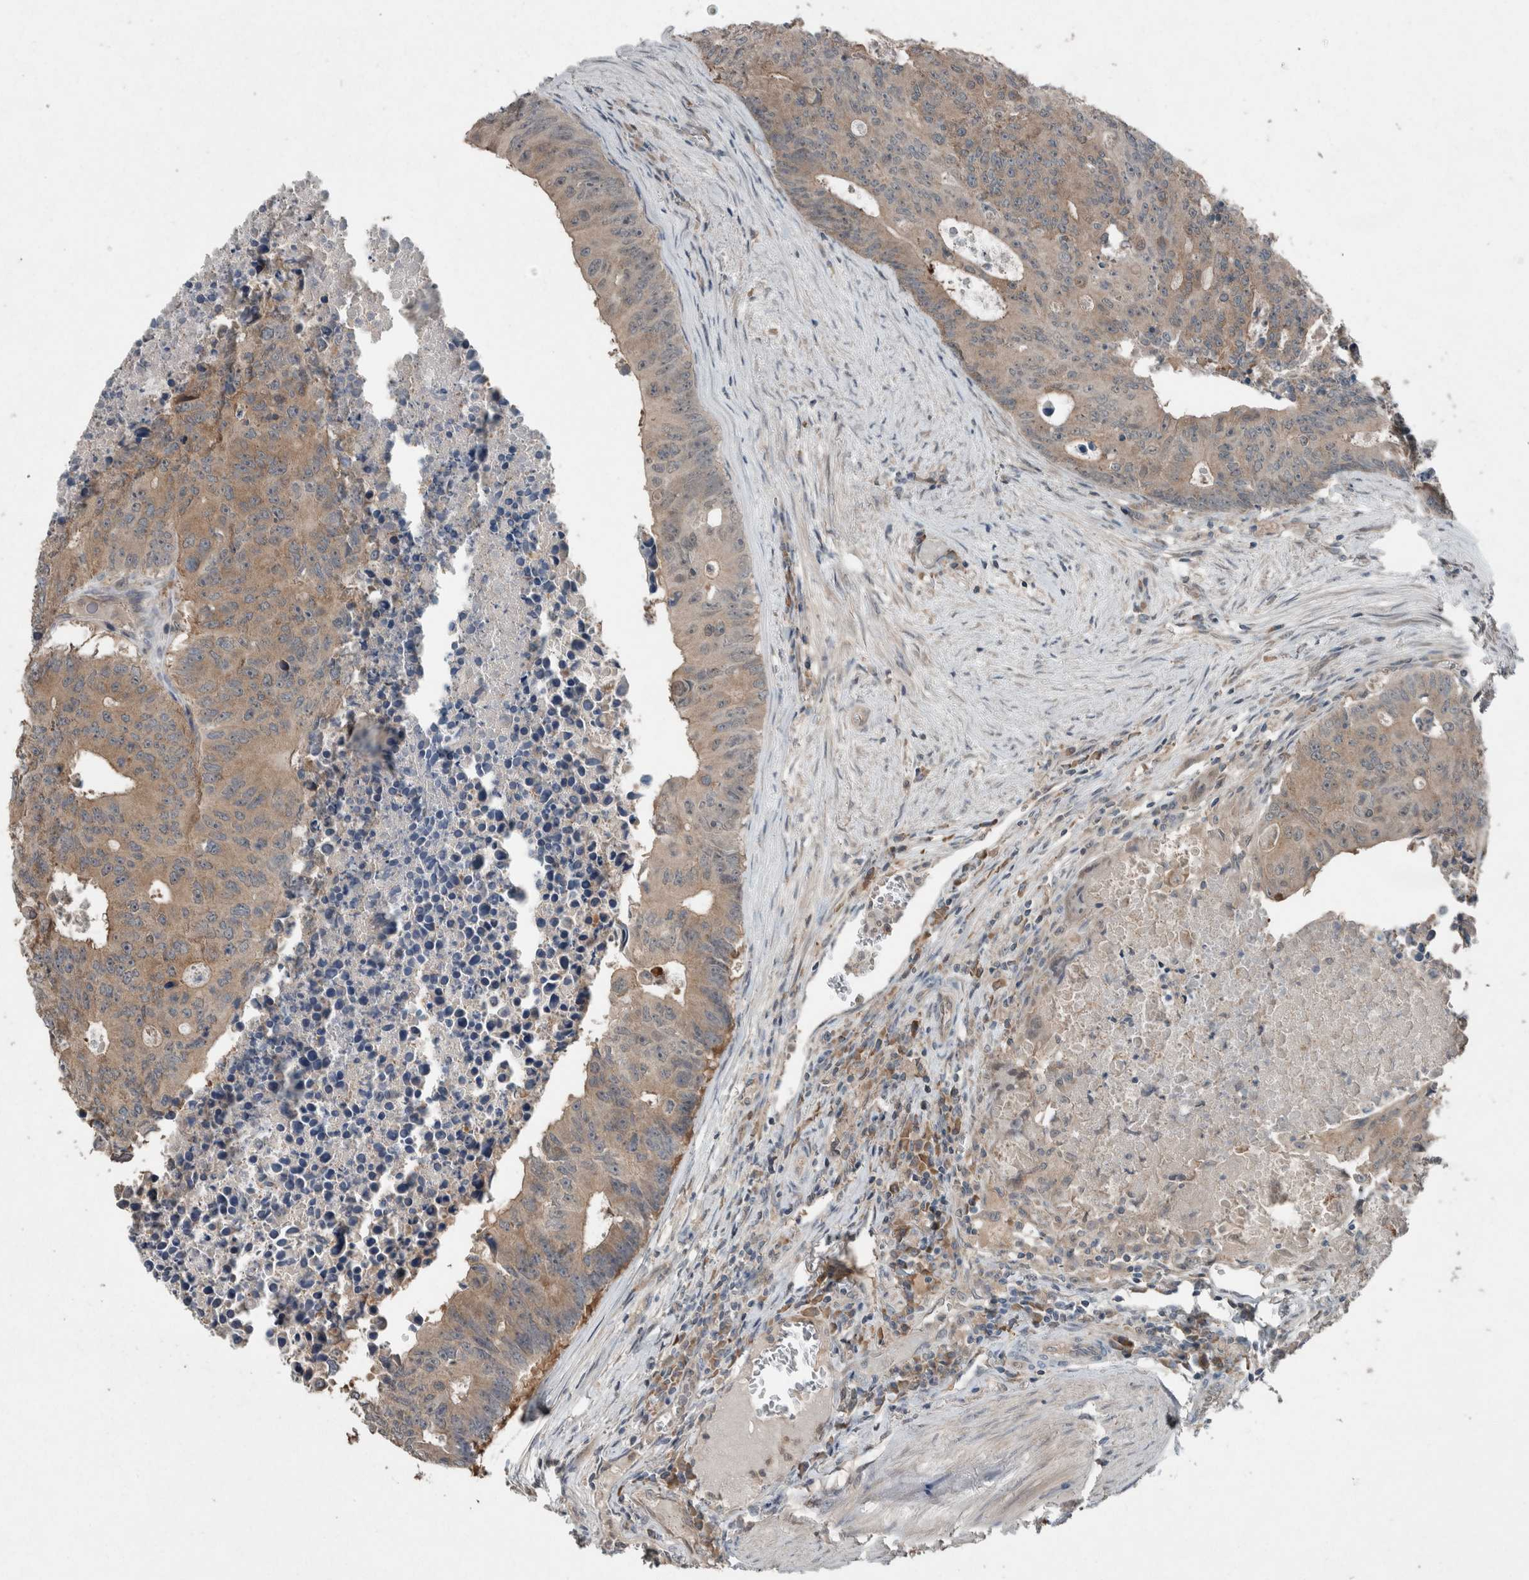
{"staining": {"intensity": "weak", "quantity": ">75%", "location": "cytoplasmic/membranous"}, "tissue": "colorectal cancer", "cell_type": "Tumor cells", "image_type": "cancer", "snomed": [{"axis": "morphology", "description": "Adenocarcinoma, NOS"}, {"axis": "topography", "description": "Colon"}], "caption": "Weak cytoplasmic/membranous expression is identified in about >75% of tumor cells in adenocarcinoma (colorectal).", "gene": "KNTC1", "patient": {"sex": "male", "age": 87}}